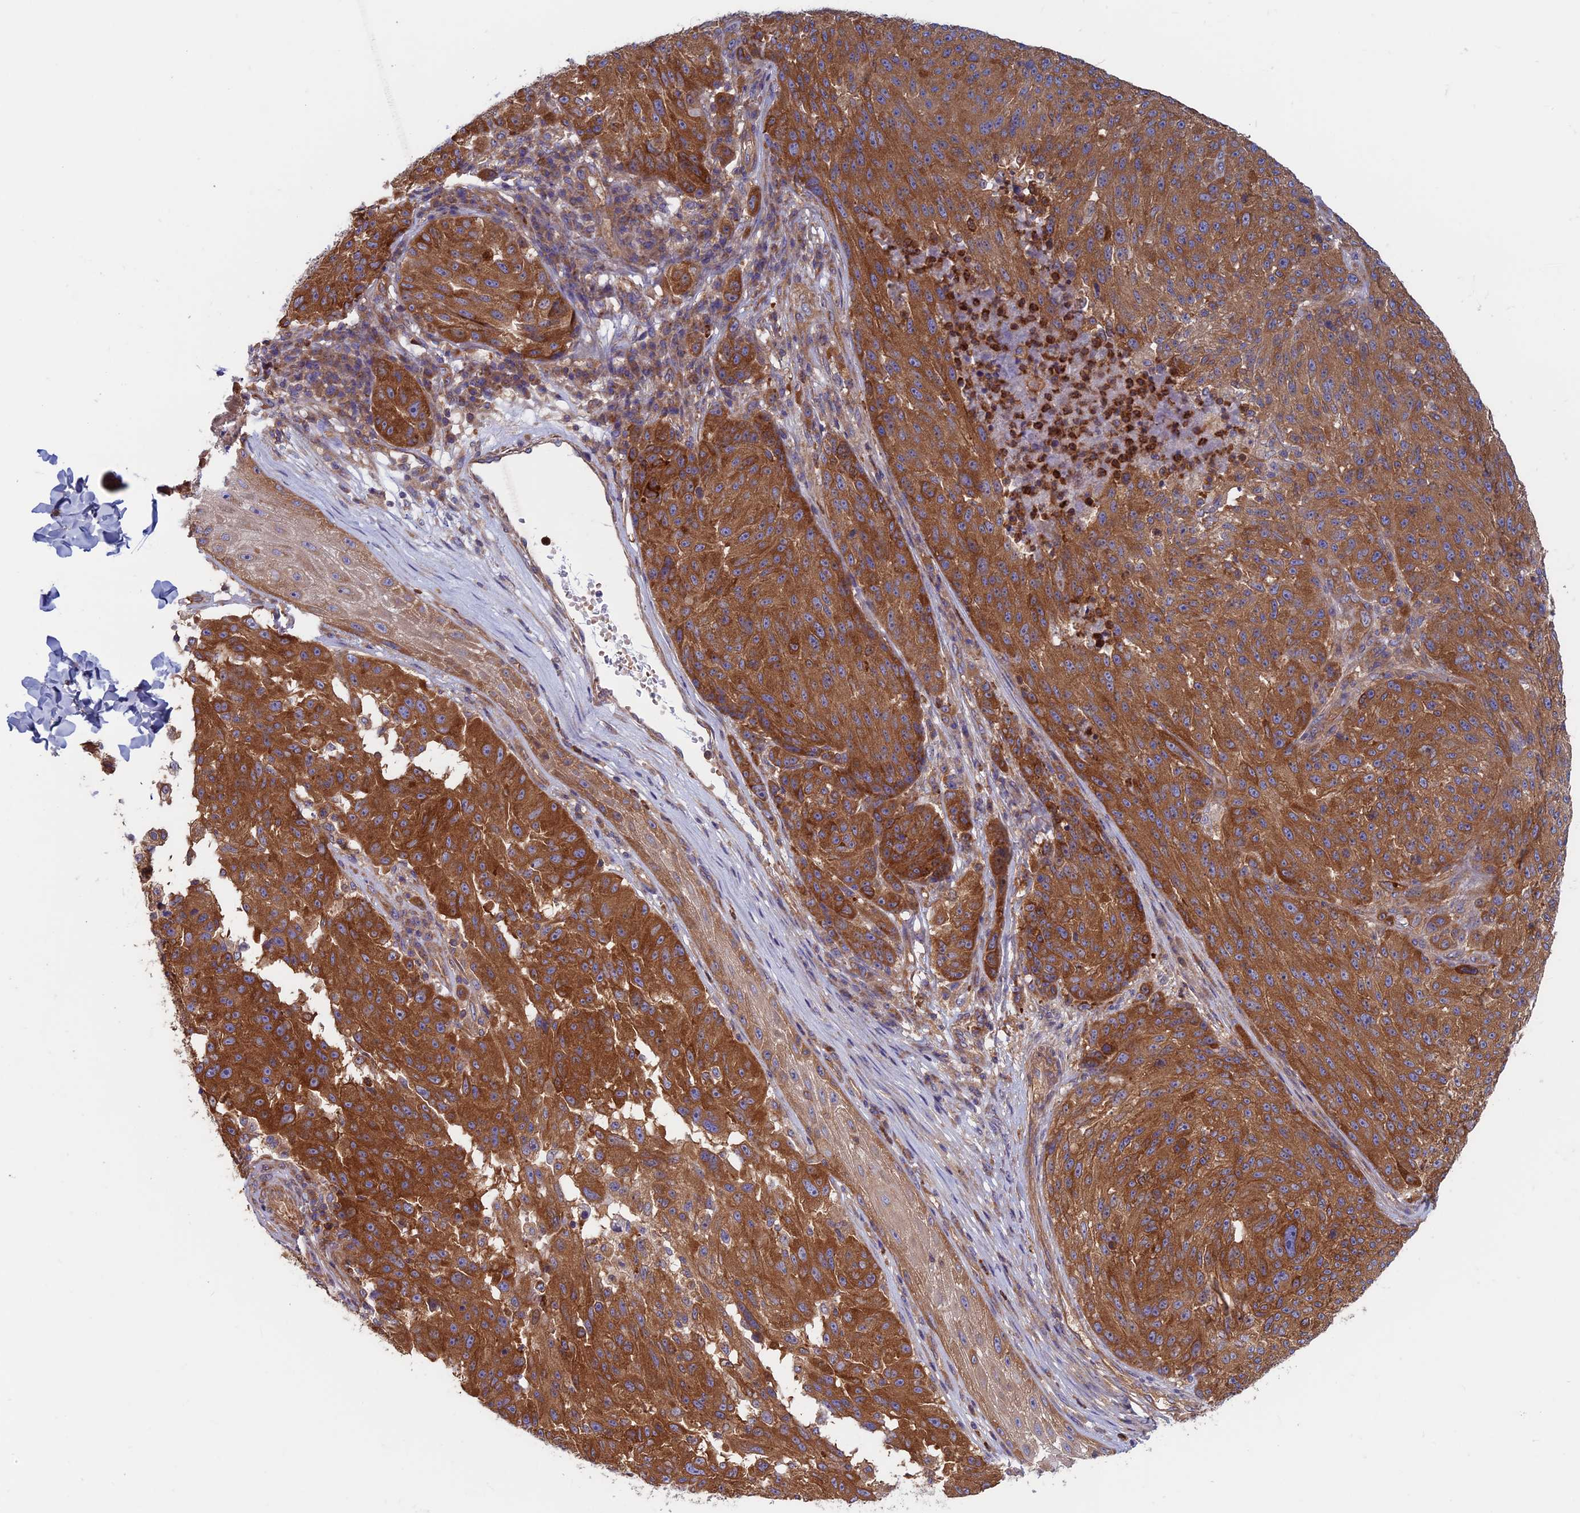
{"staining": {"intensity": "strong", "quantity": ">75%", "location": "cytoplasmic/membranous"}, "tissue": "melanoma", "cell_type": "Tumor cells", "image_type": "cancer", "snomed": [{"axis": "morphology", "description": "Malignant melanoma, NOS"}, {"axis": "topography", "description": "Skin"}], "caption": "Immunohistochemical staining of human melanoma reveals high levels of strong cytoplasmic/membranous positivity in about >75% of tumor cells.", "gene": "DNM1L", "patient": {"sex": "male", "age": 53}}